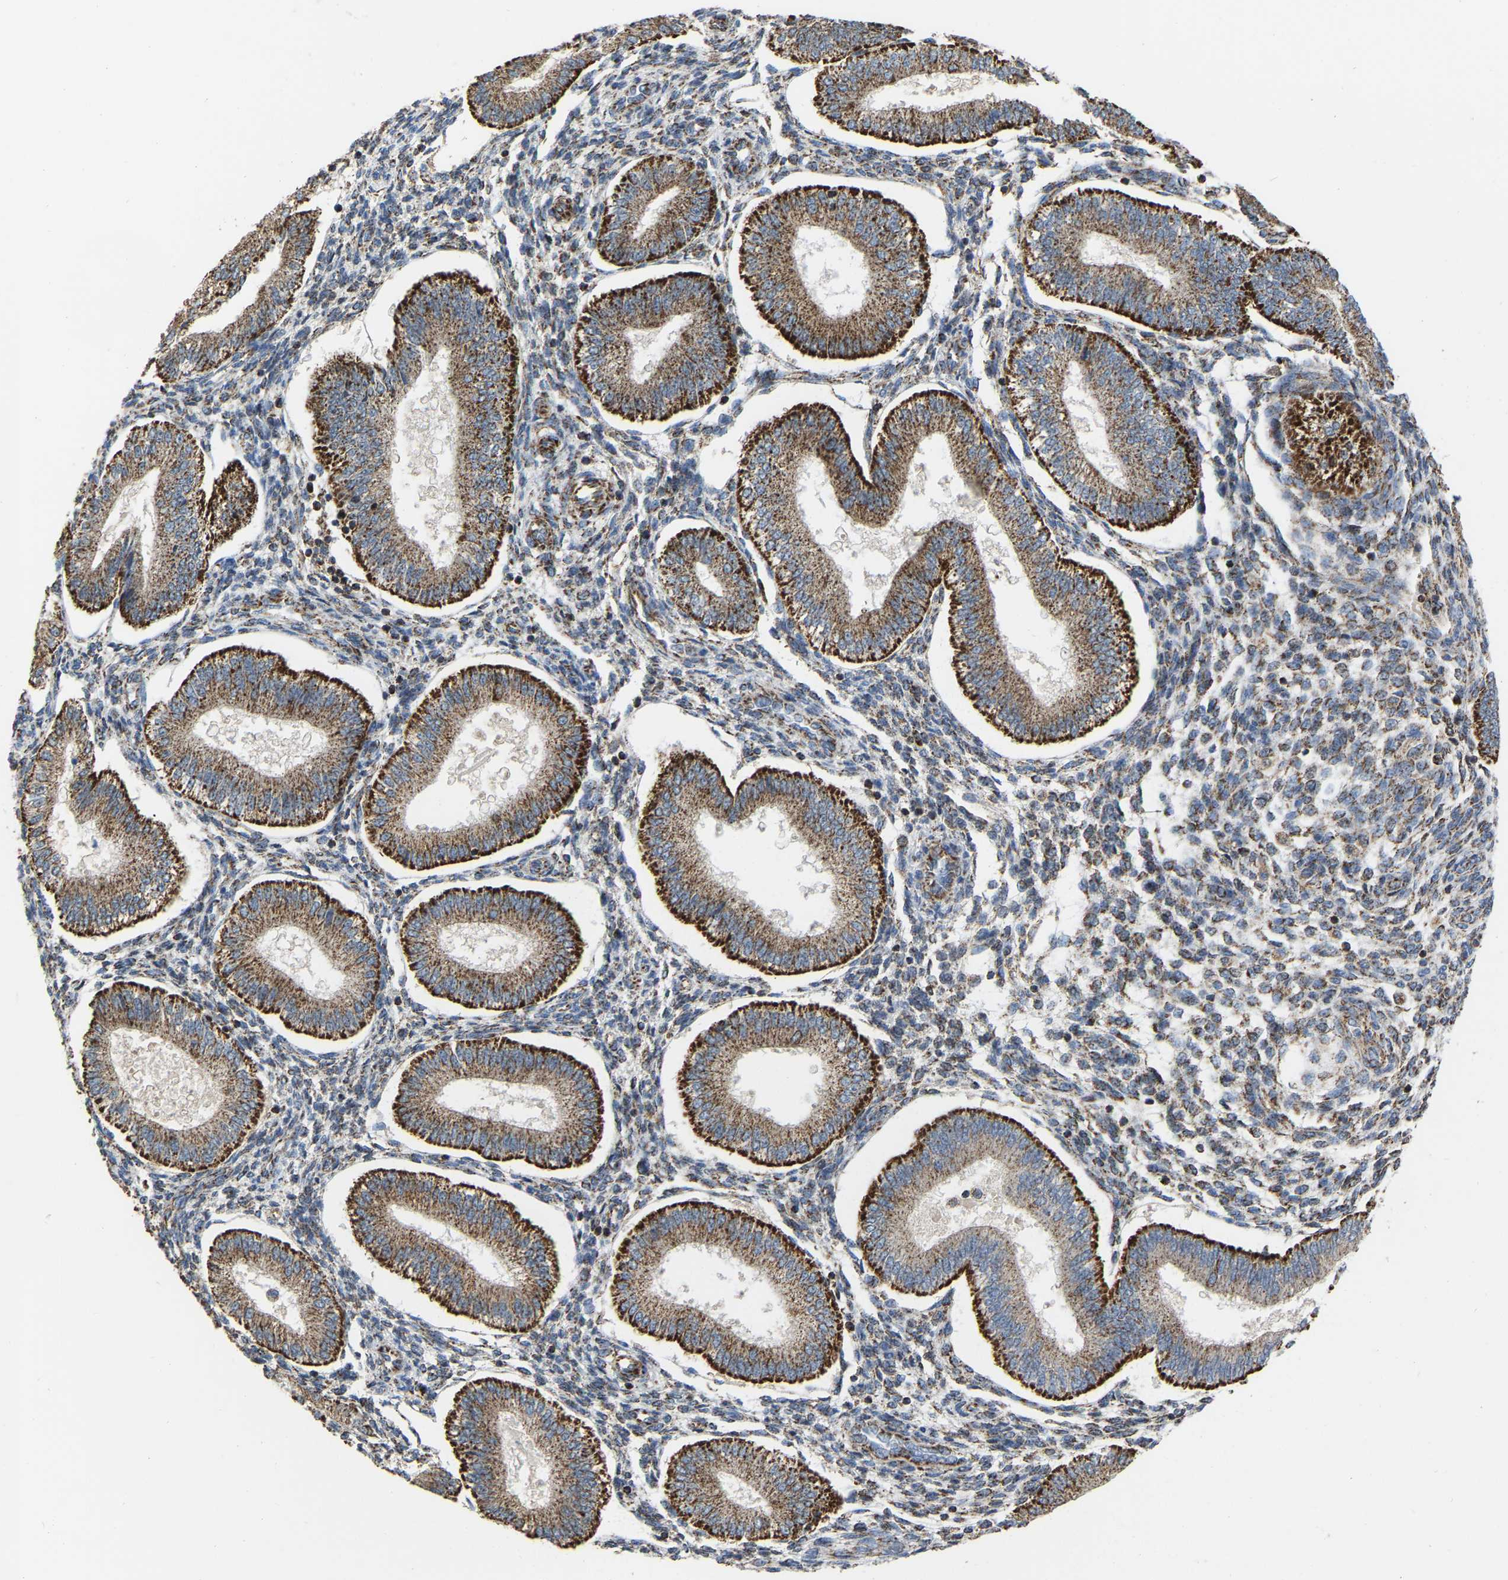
{"staining": {"intensity": "weak", "quantity": "25%-75%", "location": "cytoplasmic/membranous"}, "tissue": "endometrium", "cell_type": "Cells in endometrial stroma", "image_type": "normal", "snomed": [{"axis": "morphology", "description": "Normal tissue, NOS"}, {"axis": "topography", "description": "Endometrium"}], "caption": "Protein expression analysis of normal endometrium reveals weak cytoplasmic/membranous staining in about 25%-75% of cells in endometrial stroma.", "gene": "CBLB", "patient": {"sex": "female", "age": 39}}